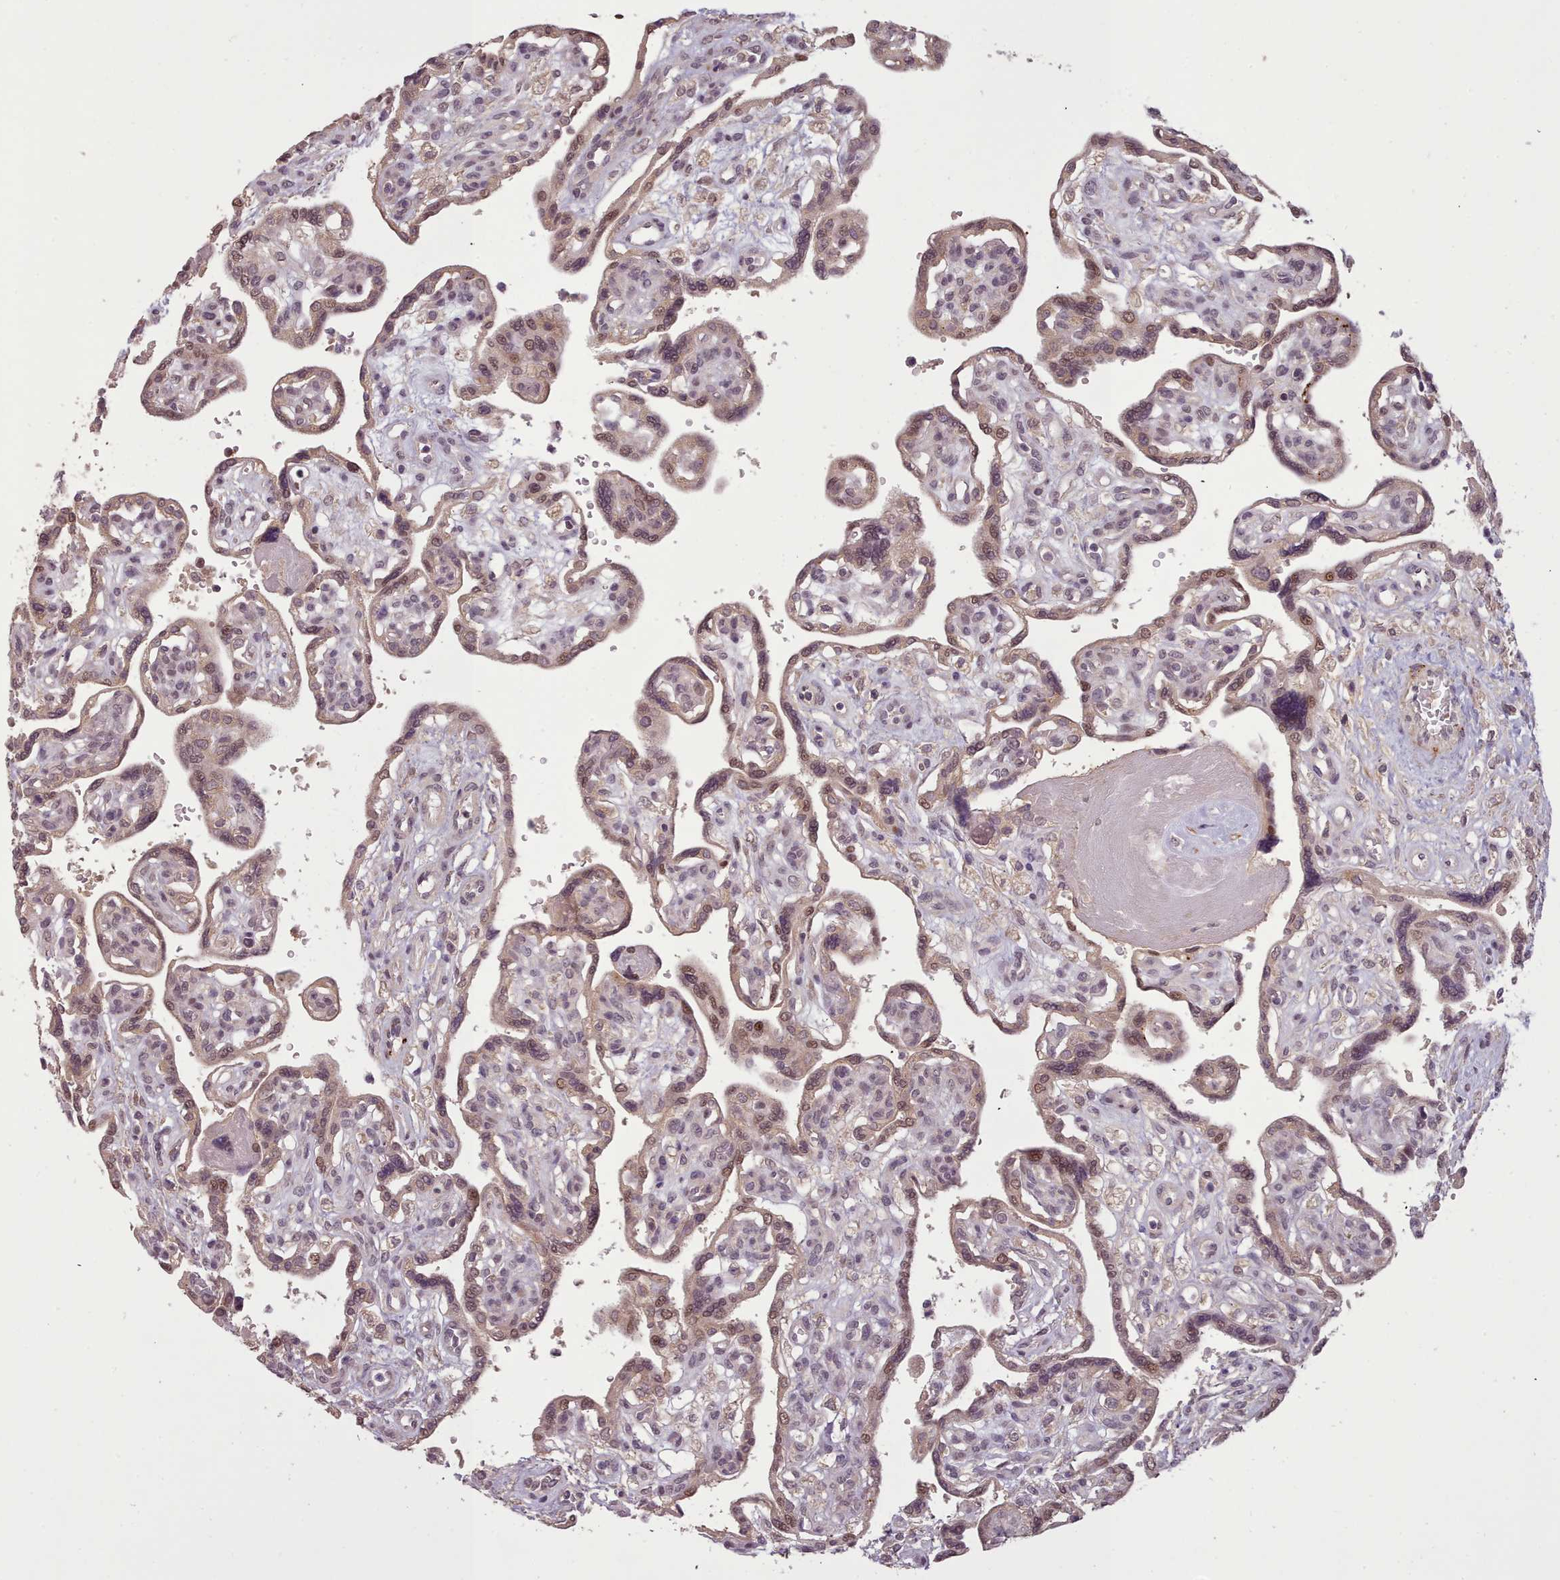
{"staining": {"intensity": "moderate", "quantity": ">75%", "location": "cytoplasmic/membranous,nuclear"}, "tissue": "placenta", "cell_type": "Decidual cells", "image_type": "normal", "snomed": [{"axis": "morphology", "description": "Normal tissue, NOS"}, {"axis": "topography", "description": "Placenta"}], "caption": "Immunohistochemical staining of unremarkable placenta shows medium levels of moderate cytoplasmic/membranous,nuclear staining in about >75% of decidual cells.", "gene": "CDC6", "patient": {"sex": "female", "age": 39}}